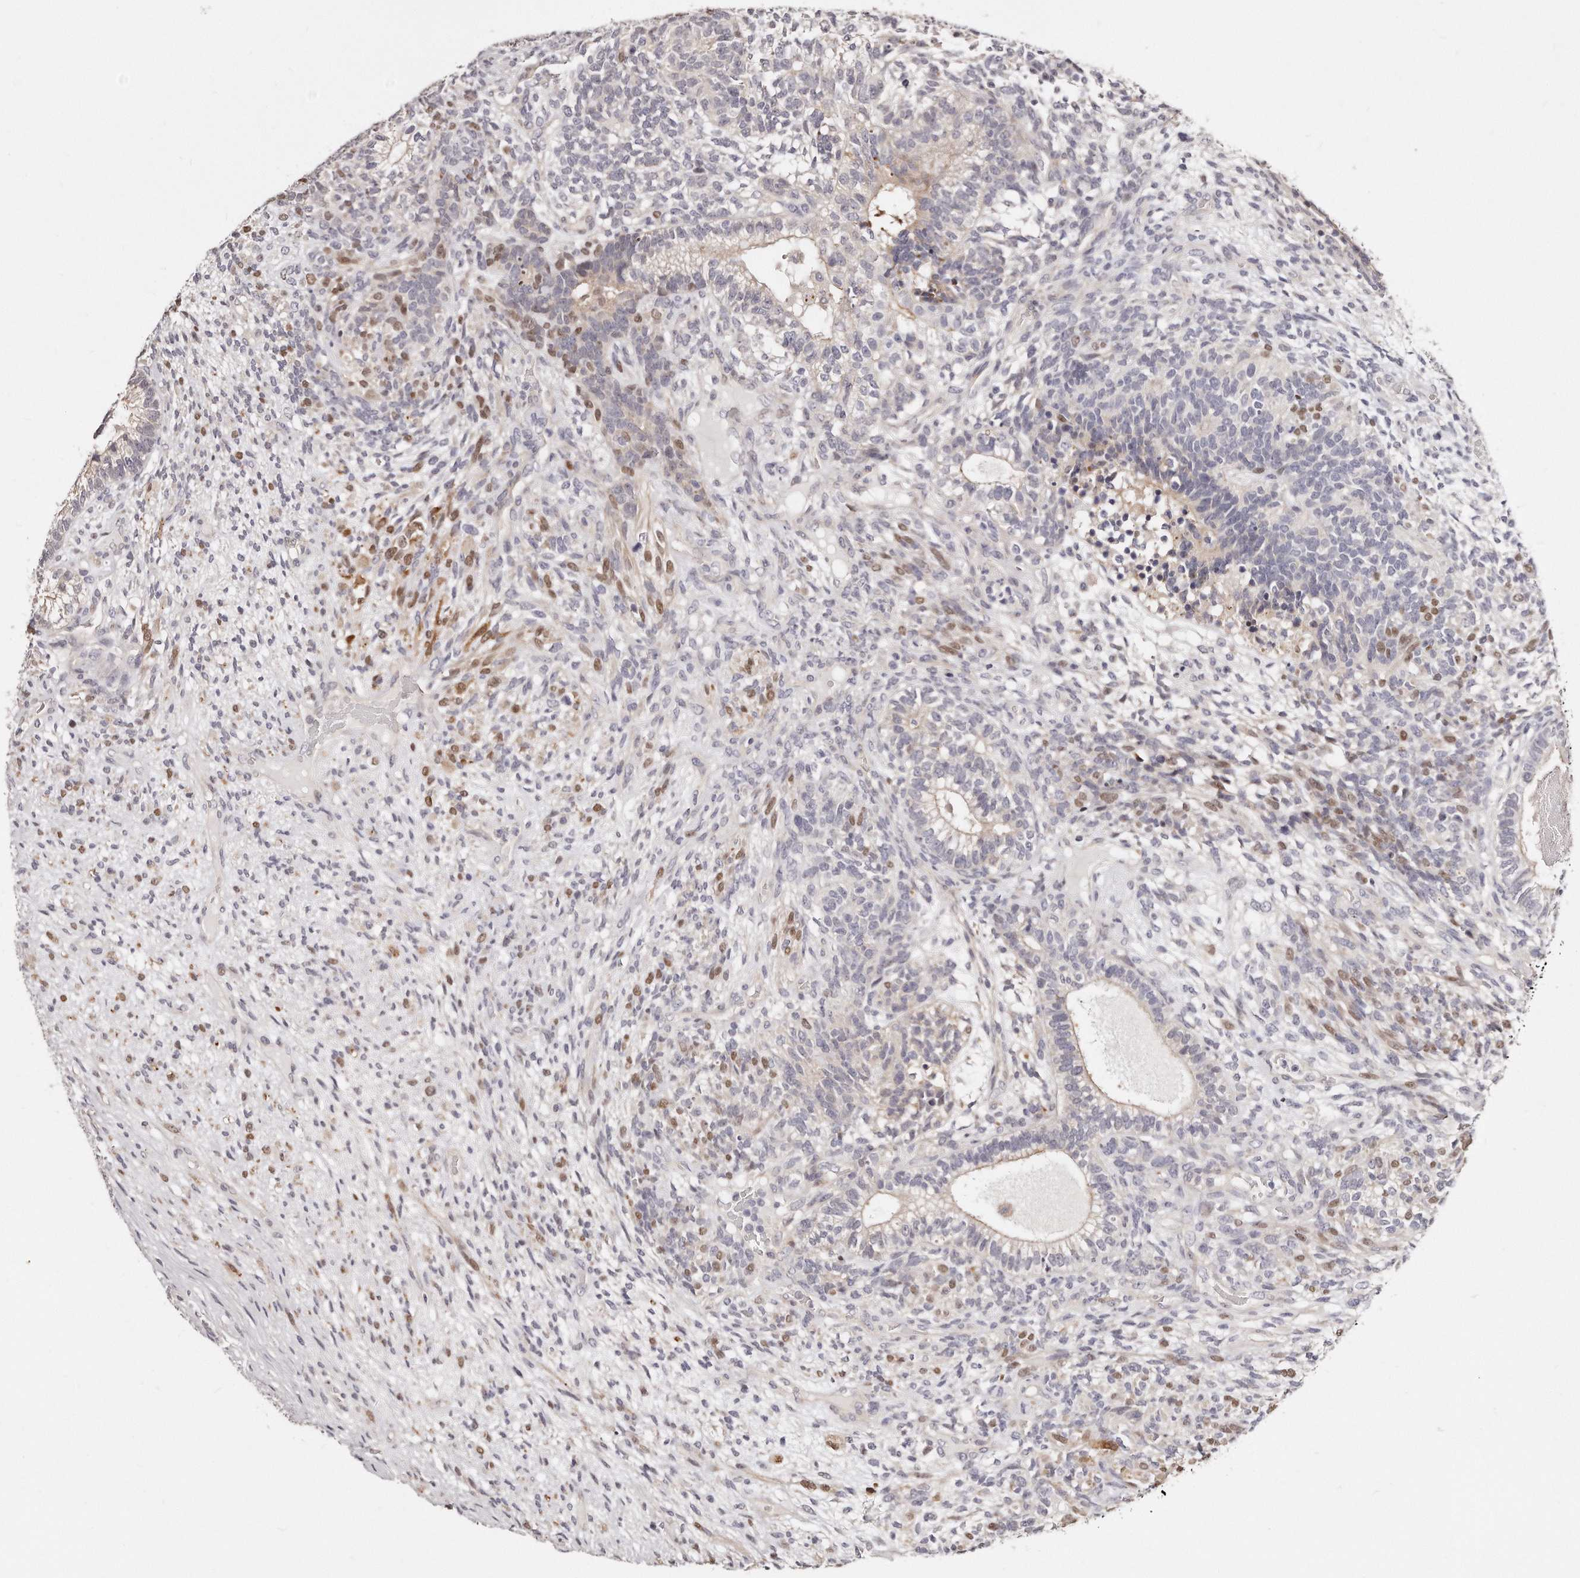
{"staining": {"intensity": "weak", "quantity": "<25%", "location": "cytoplasmic/membranous"}, "tissue": "testis cancer", "cell_type": "Tumor cells", "image_type": "cancer", "snomed": [{"axis": "morphology", "description": "Seminoma, NOS"}, {"axis": "morphology", "description": "Carcinoma, Embryonal, NOS"}, {"axis": "topography", "description": "Testis"}], "caption": "Immunohistochemistry (IHC) of human seminoma (testis) demonstrates no positivity in tumor cells. Nuclei are stained in blue.", "gene": "CASZ1", "patient": {"sex": "male", "age": 28}}